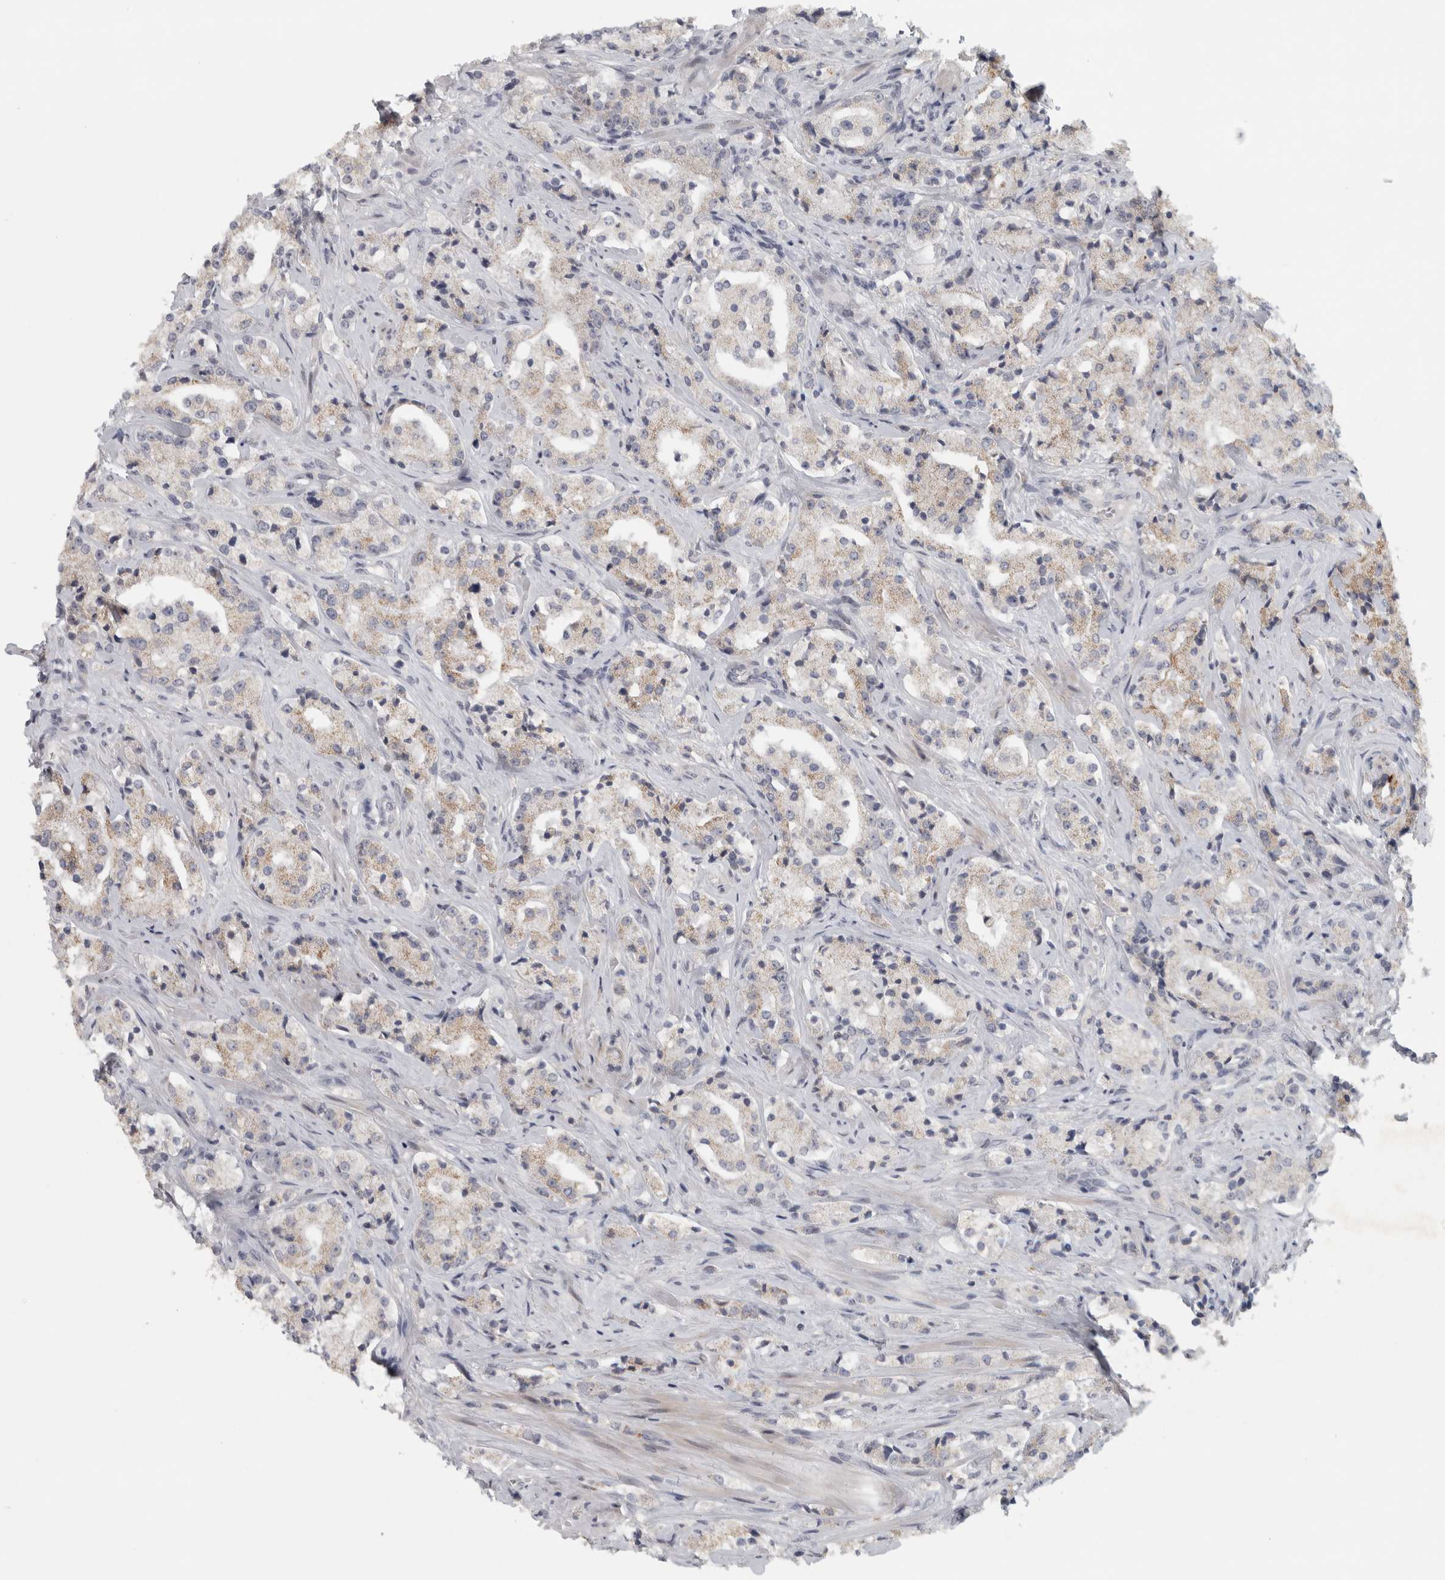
{"staining": {"intensity": "weak", "quantity": "25%-75%", "location": "cytoplasmic/membranous"}, "tissue": "prostate cancer", "cell_type": "Tumor cells", "image_type": "cancer", "snomed": [{"axis": "morphology", "description": "Adenocarcinoma, High grade"}, {"axis": "topography", "description": "Prostate"}], "caption": "Immunohistochemical staining of adenocarcinoma (high-grade) (prostate) displays low levels of weak cytoplasmic/membranous protein positivity in about 25%-75% of tumor cells.", "gene": "PTPRN2", "patient": {"sex": "male", "age": 63}}